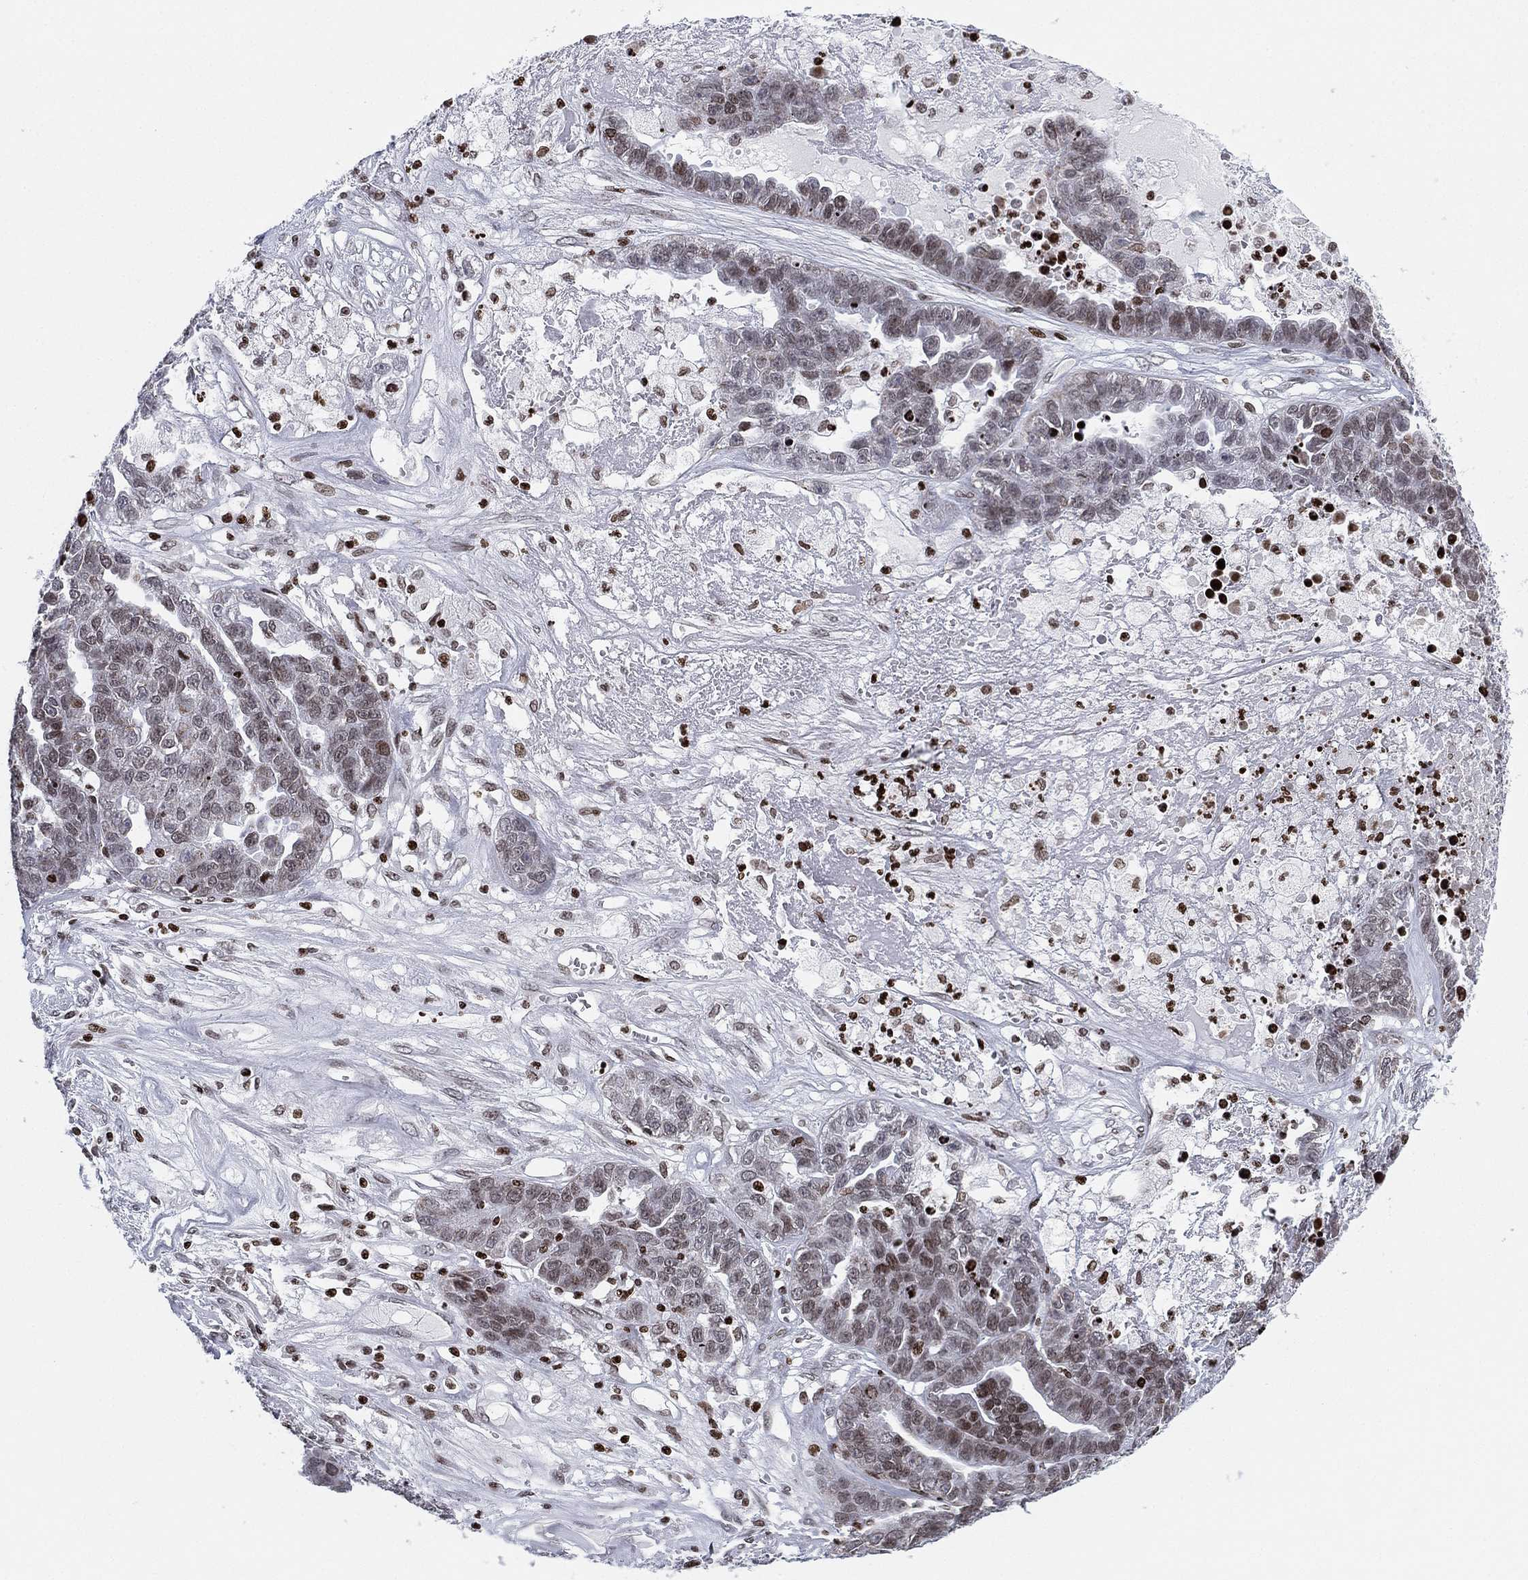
{"staining": {"intensity": "moderate", "quantity": "<25%", "location": "nuclear"}, "tissue": "ovarian cancer", "cell_type": "Tumor cells", "image_type": "cancer", "snomed": [{"axis": "morphology", "description": "Cystadenocarcinoma, serous, NOS"}, {"axis": "topography", "description": "Ovary"}], "caption": "Ovarian cancer (serous cystadenocarcinoma) tissue demonstrates moderate nuclear expression in about <25% of tumor cells The staining was performed using DAB (3,3'-diaminobenzidine), with brown indicating positive protein expression. Nuclei are stained blue with hematoxylin.", "gene": "MFSD14A", "patient": {"sex": "female", "age": 87}}